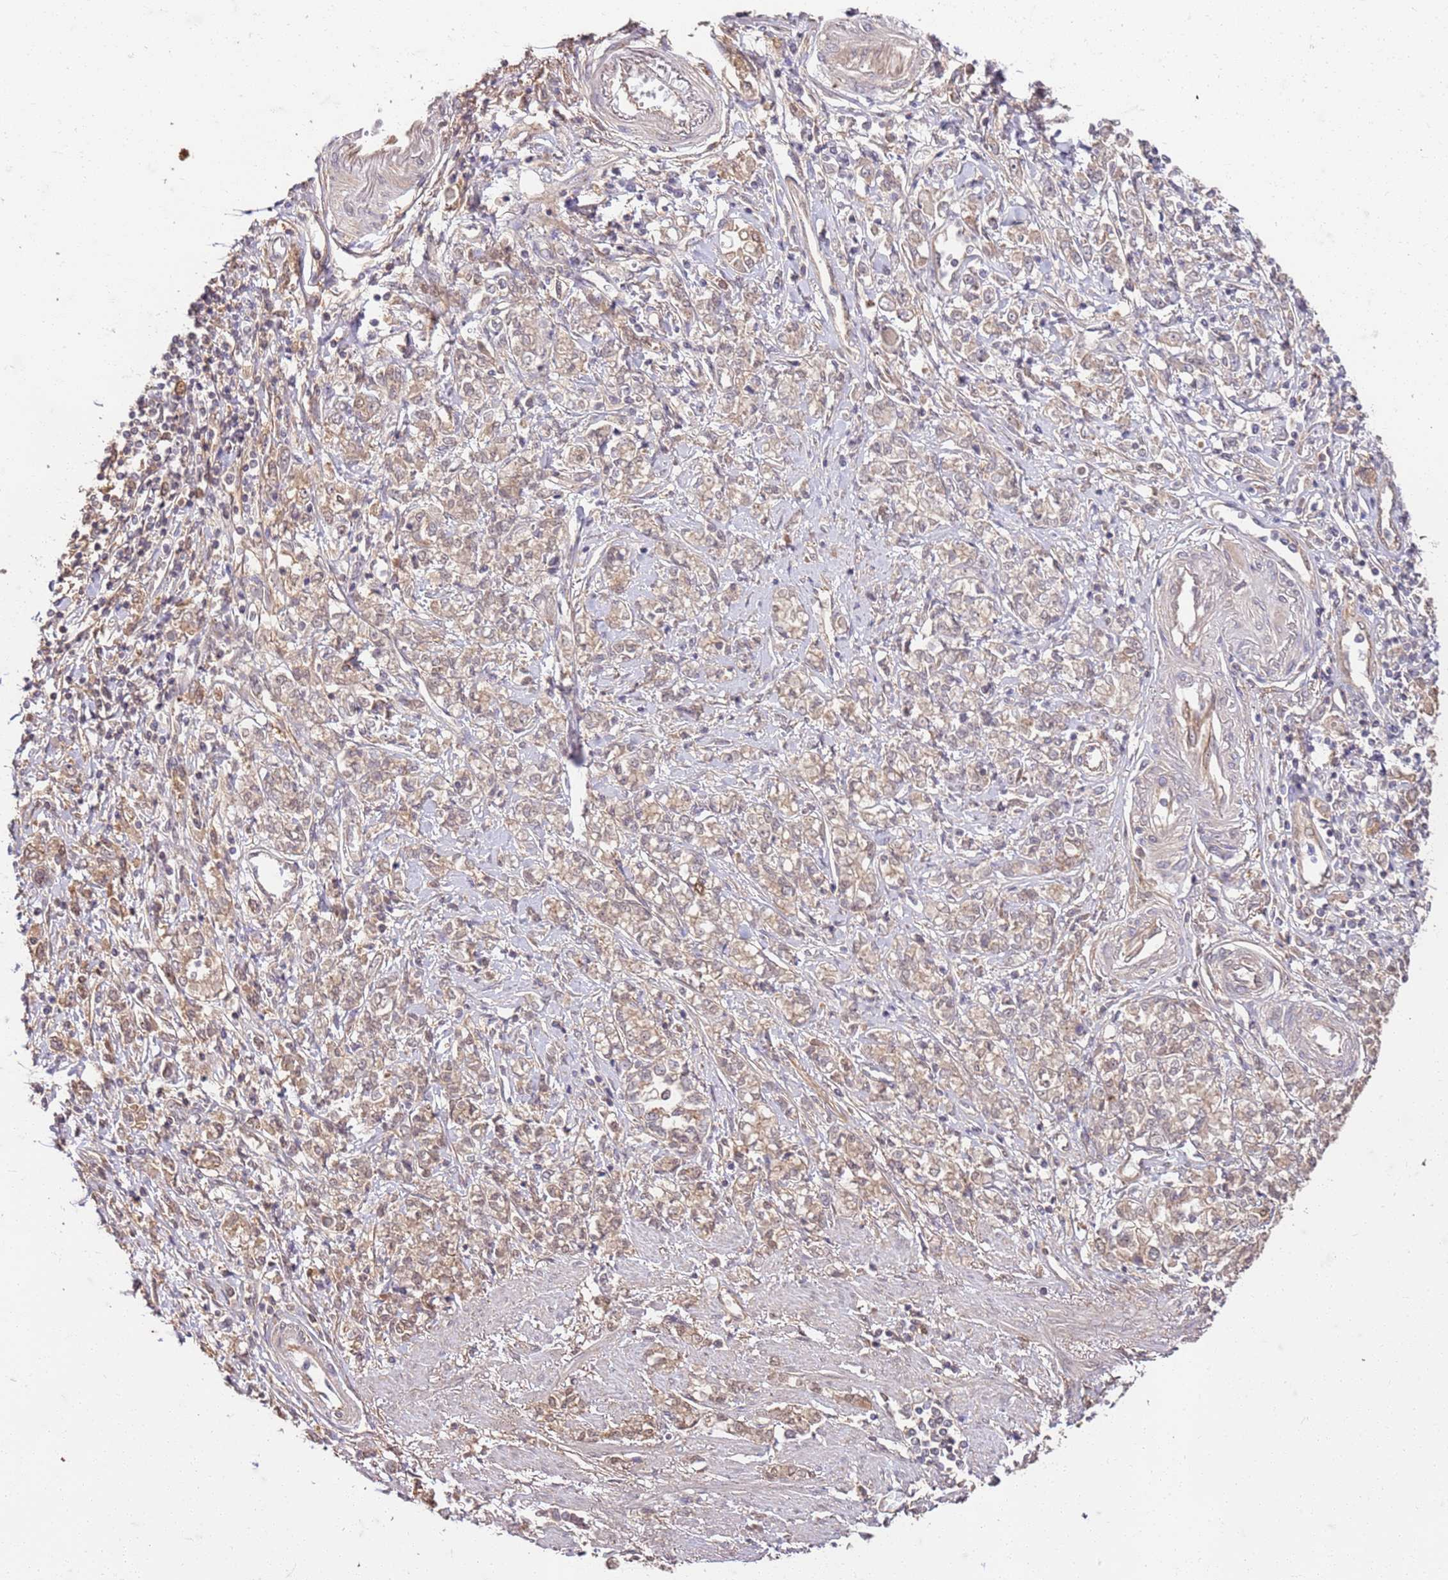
{"staining": {"intensity": "weak", "quantity": ">75%", "location": "cytoplasmic/membranous"}, "tissue": "stomach cancer", "cell_type": "Tumor cells", "image_type": "cancer", "snomed": [{"axis": "morphology", "description": "Adenocarcinoma, NOS"}, {"axis": "topography", "description": "Stomach"}], "caption": "Immunohistochemical staining of adenocarcinoma (stomach) reveals low levels of weak cytoplasmic/membranous protein staining in approximately >75% of tumor cells.", "gene": "UBE3A", "patient": {"sex": "female", "age": 76}}